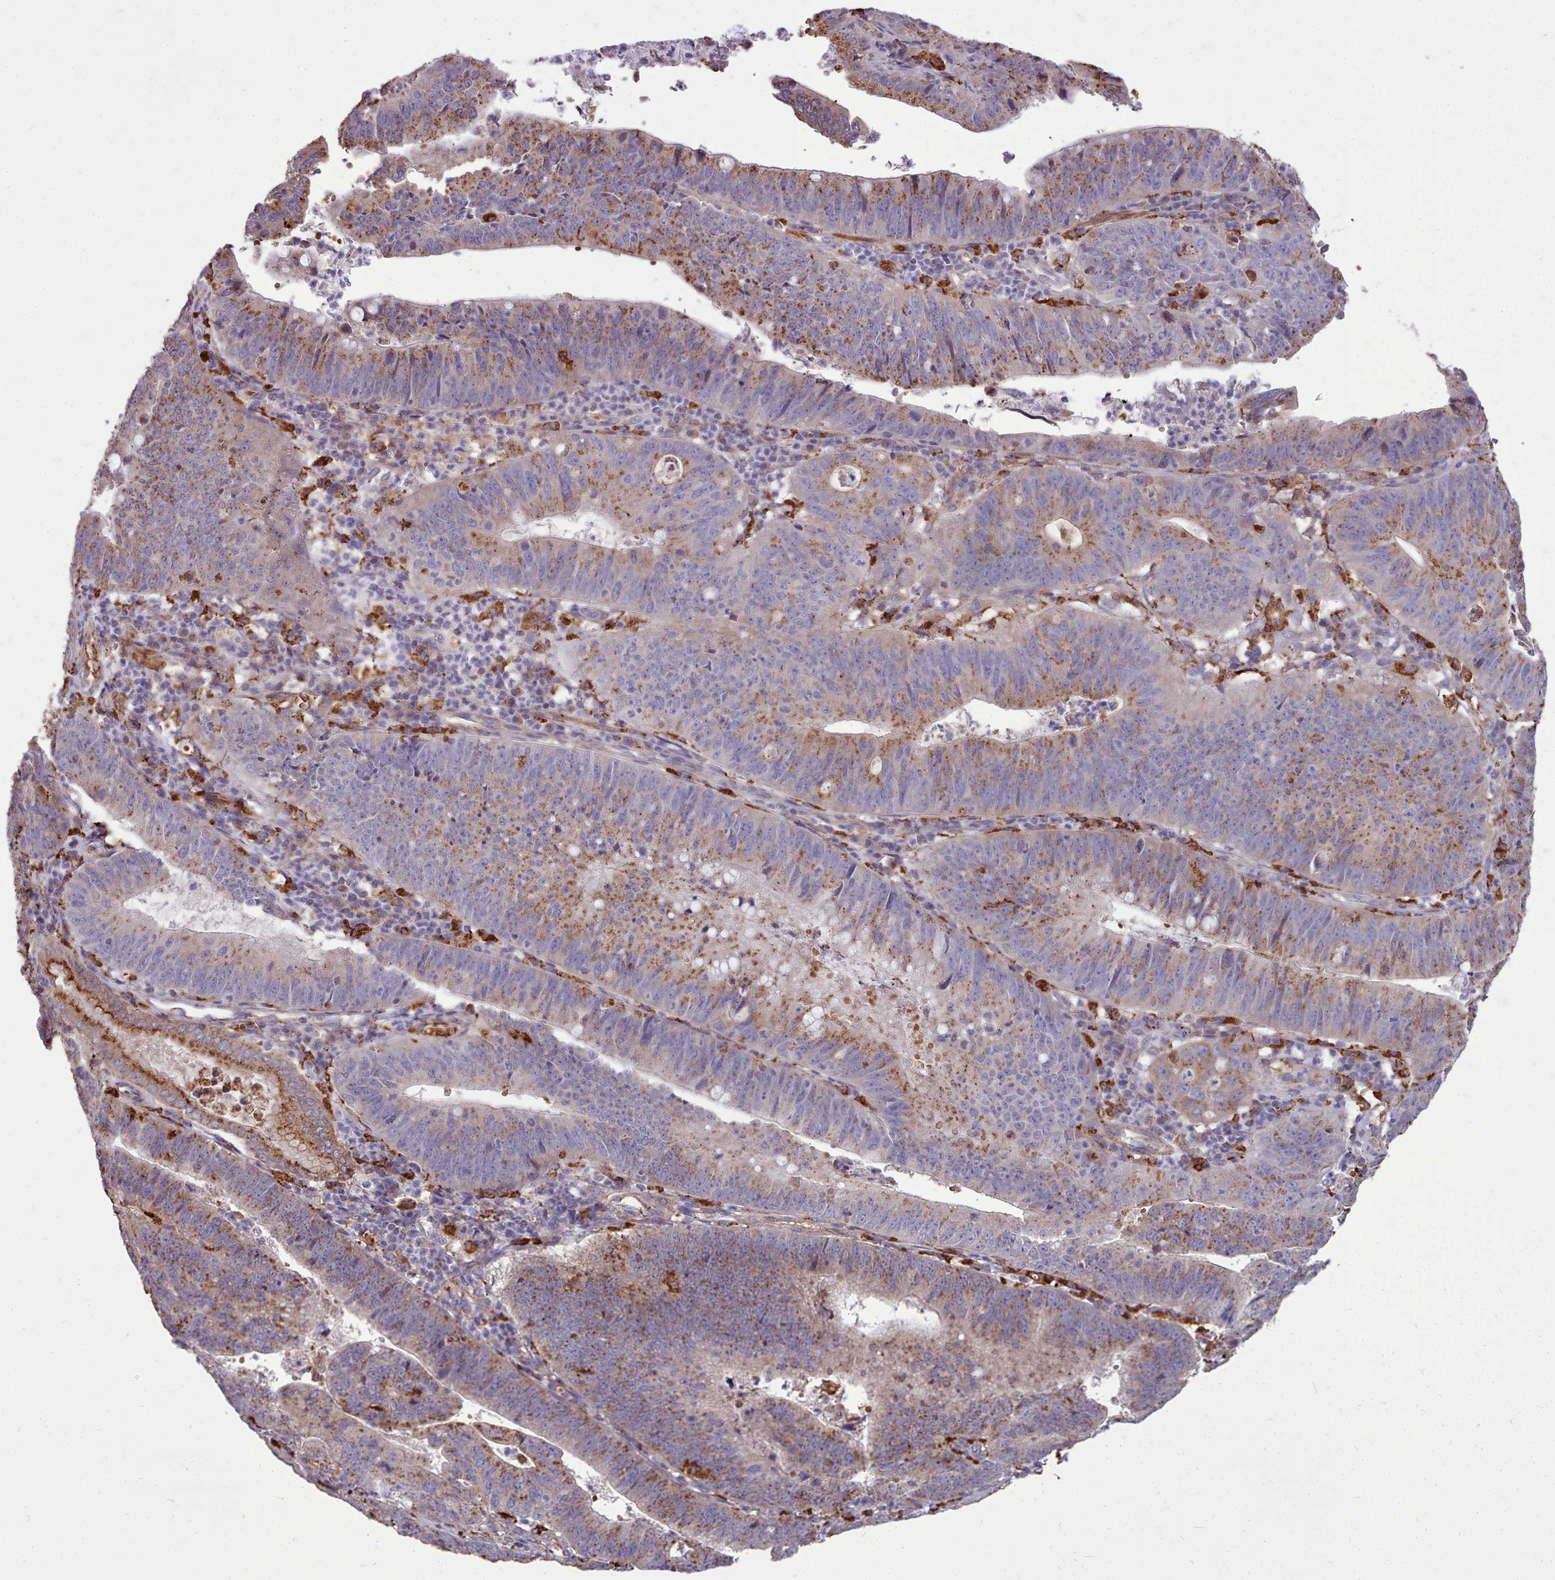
{"staining": {"intensity": "moderate", "quantity": "25%-75%", "location": "cytoplasmic/membranous"}, "tissue": "stomach cancer", "cell_type": "Tumor cells", "image_type": "cancer", "snomed": [{"axis": "morphology", "description": "Adenocarcinoma, NOS"}, {"axis": "topography", "description": "Stomach"}], "caption": "Stomach adenocarcinoma stained with DAB (3,3'-diaminobenzidine) immunohistochemistry demonstrates medium levels of moderate cytoplasmic/membranous positivity in about 25%-75% of tumor cells. (DAB (3,3'-diaminobenzidine) IHC, brown staining for protein, blue staining for nuclei).", "gene": "PACSIN3", "patient": {"sex": "male", "age": 59}}